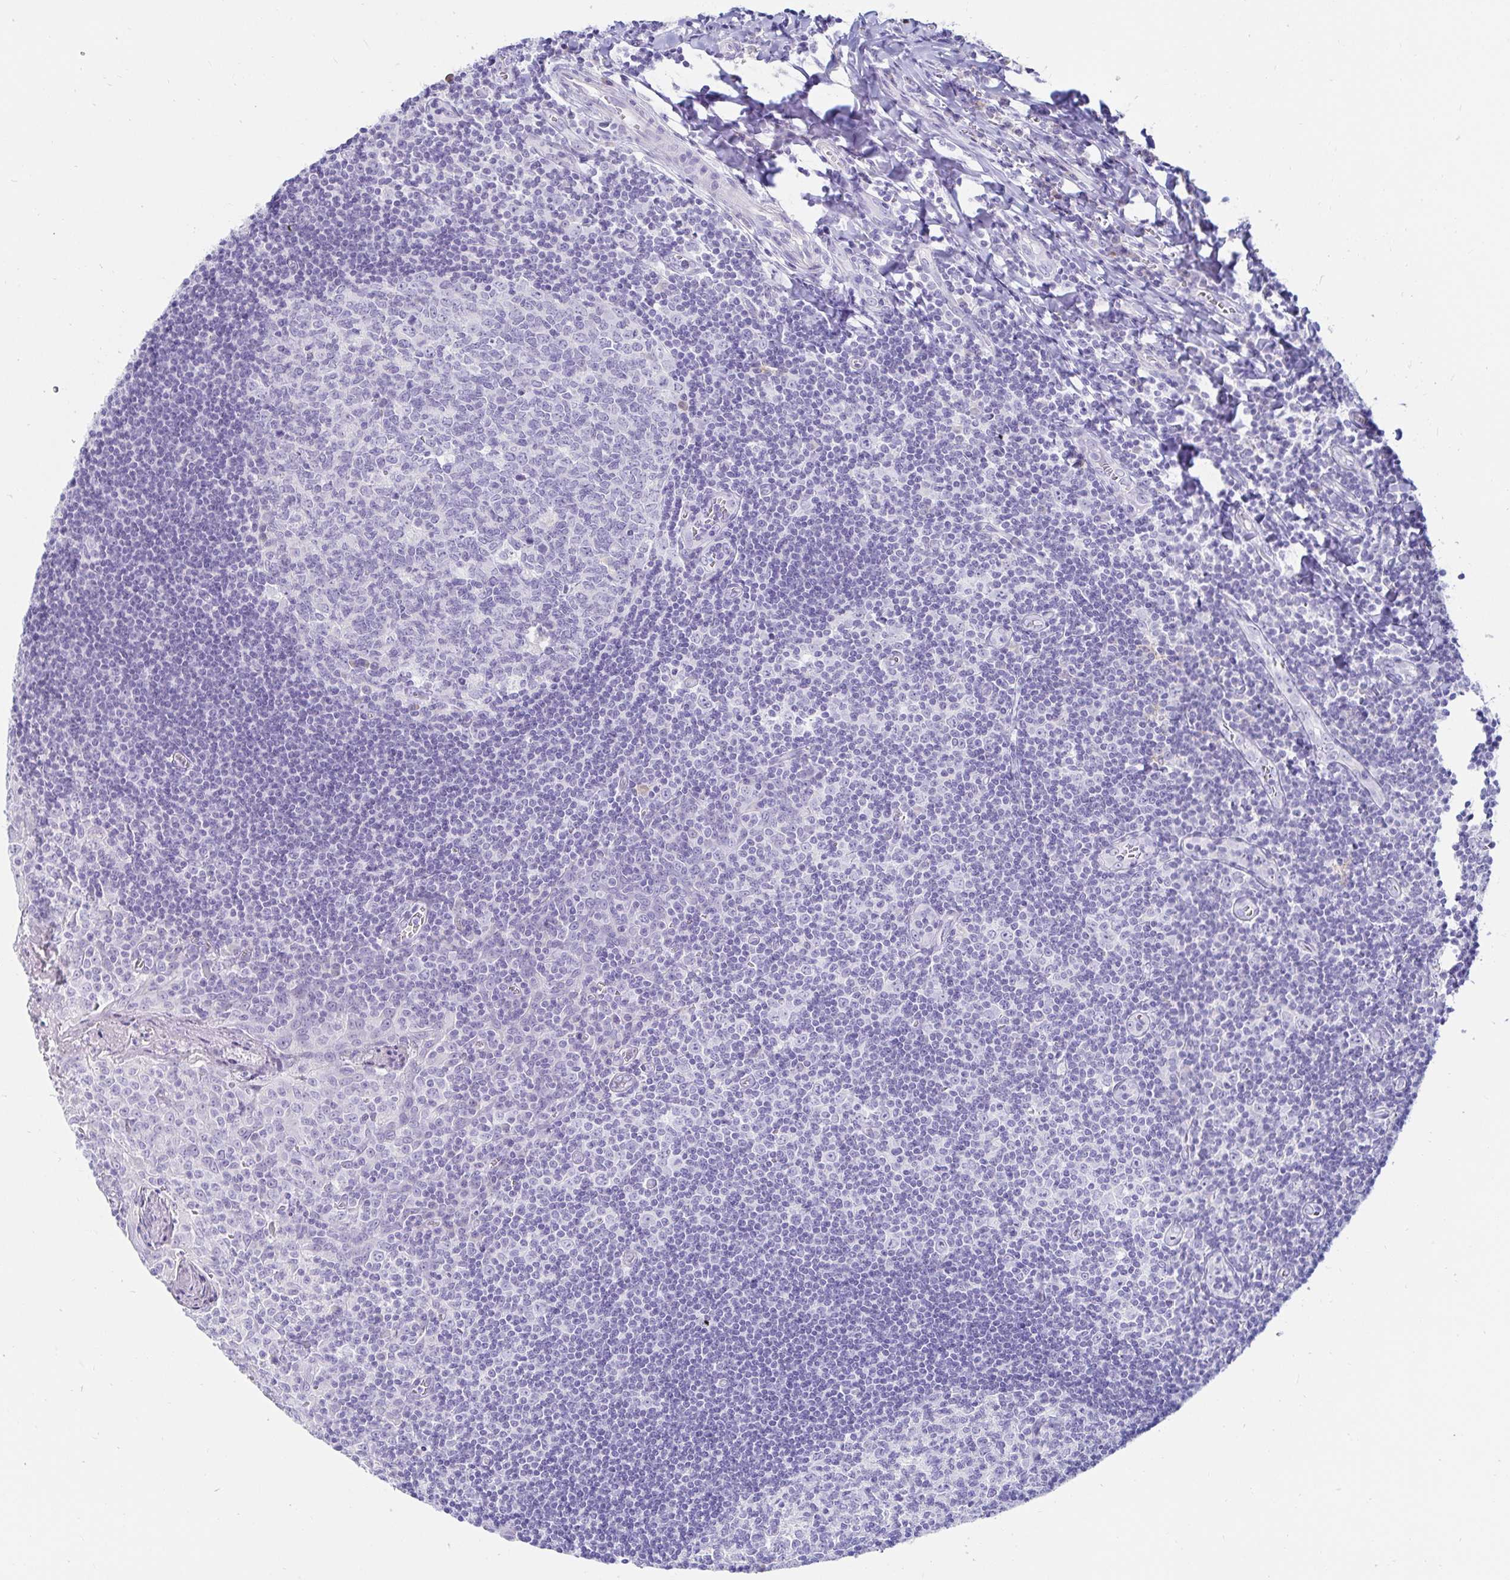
{"staining": {"intensity": "negative", "quantity": "none", "location": "none"}, "tissue": "tonsil", "cell_type": "Germinal center cells", "image_type": "normal", "snomed": [{"axis": "morphology", "description": "Normal tissue, NOS"}, {"axis": "morphology", "description": "Inflammation, NOS"}, {"axis": "topography", "description": "Tonsil"}], "caption": "IHC of normal human tonsil exhibits no staining in germinal center cells. (DAB (3,3'-diaminobenzidine) immunohistochemistry (IHC), high magnification).", "gene": "C4orf17", "patient": {"sex": "female", "age": 31}}